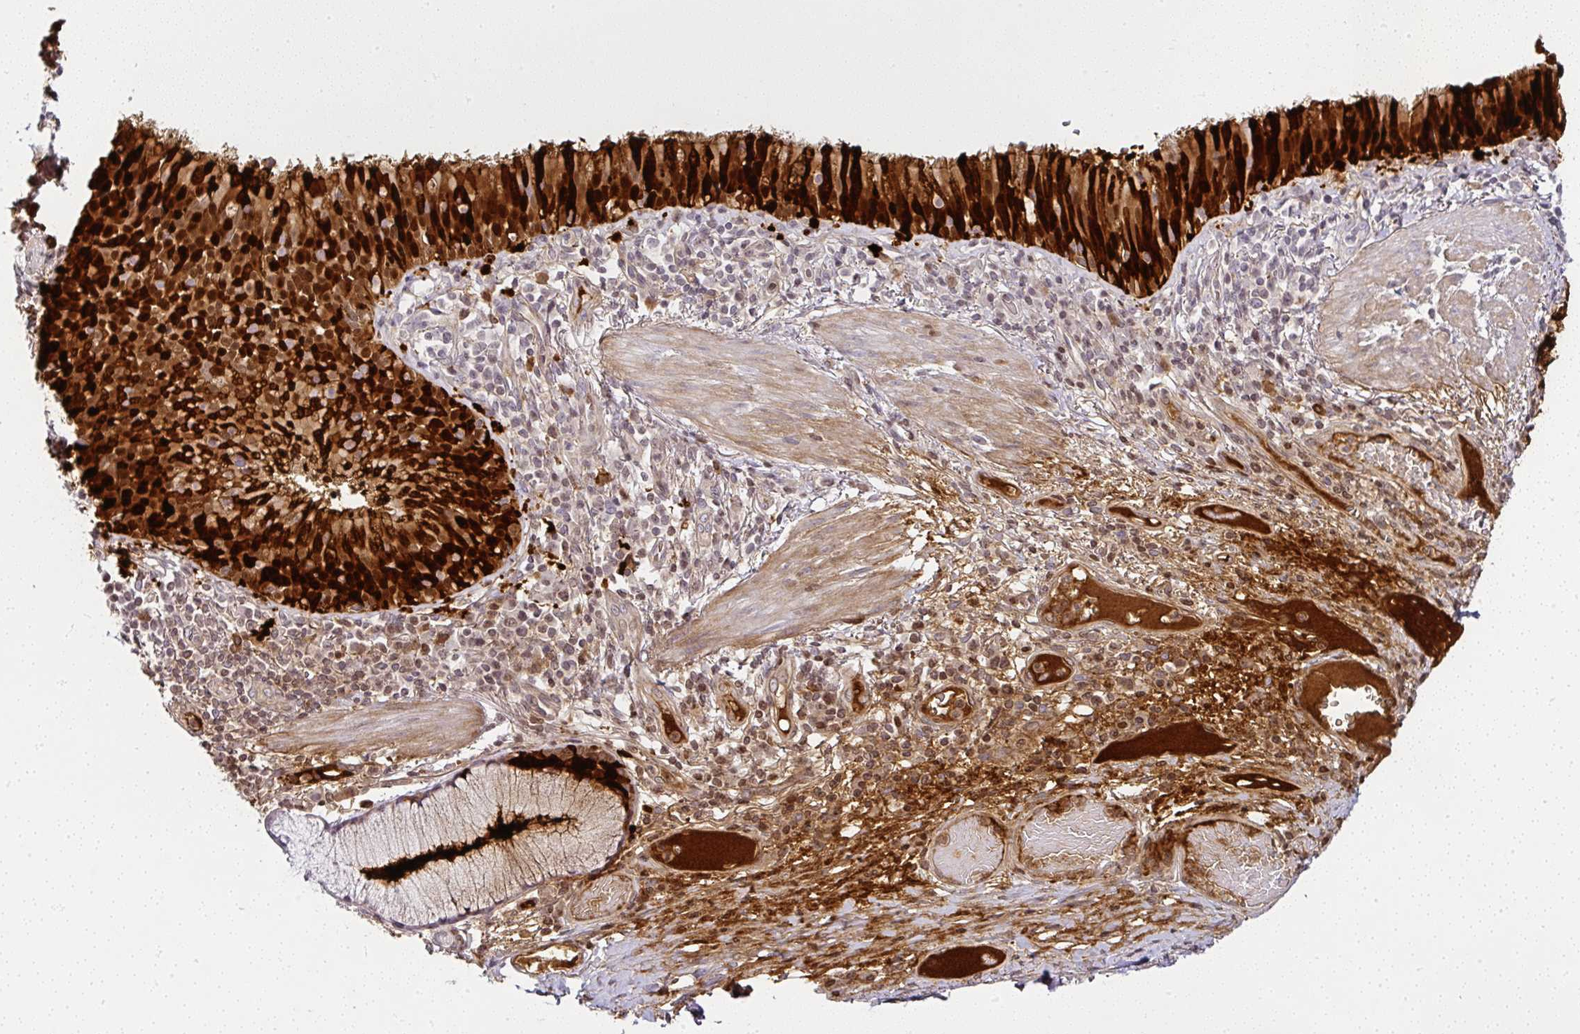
{"staining": {"intensity": "strong", "quantity": ">75%", "location": "cytoplasmic/membranous,nuclear"}, "tissue": "bronchus", "cell_type": "Respiratory epithelial cells", "image_type": "normal", "snomed": [{"axis": "morphology", "description": "Normal tissue, NOS"}, {"axis": "topography", "description": "Cartilage tissue"}, {"axis": "topography", "description": "Bronchus"}], "caption": "Bronchus stained for a protein (brown) shows strong cytoplasmic/membranous,nuclear positive staining in about >75% of respiratory epithelial cells.", "gene": "SERPINB3", "patient": {"sex": "male", "age": 56}}